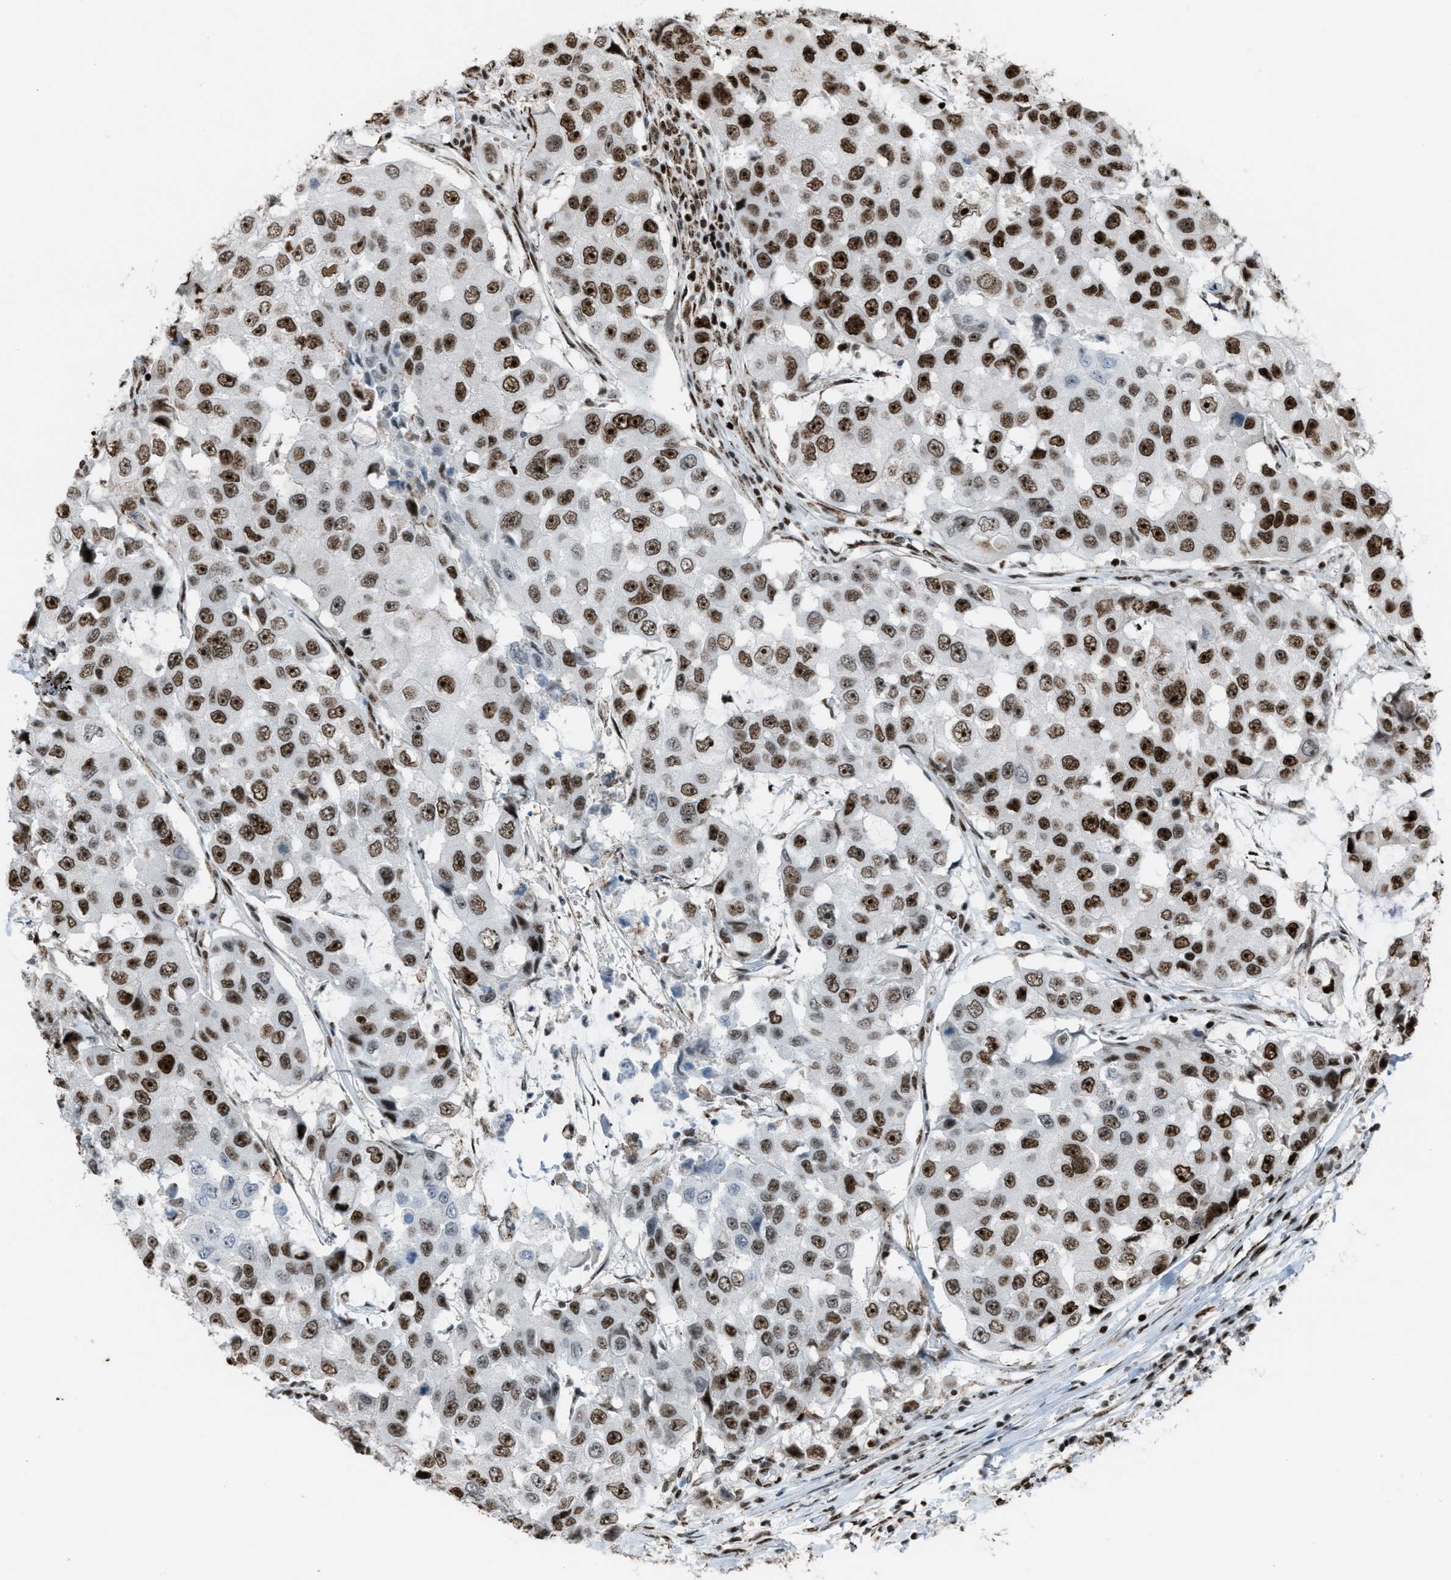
{"staining": {"intensity": "strong", "quantity": ">75%", "location": "nuclear"}, "tissue": "breast cancer", "cell_type": "Tumor cells", "image_type": "cancer", "snomed": [{"axis": "morphology", "description": "Duct carcinoma"}, {"axis": "topography", "description": "Breast"}], "caption": "Tumor cells demonstrate high levels of strong nuclear positivity in about >75% of cells in human invasive ductal carcinoma (breast). The protein of interest is shown in brown color, while the nuclei are stained blue.", "gene": "SLFN5", "patient": {"sex": "female", "age": 27}}